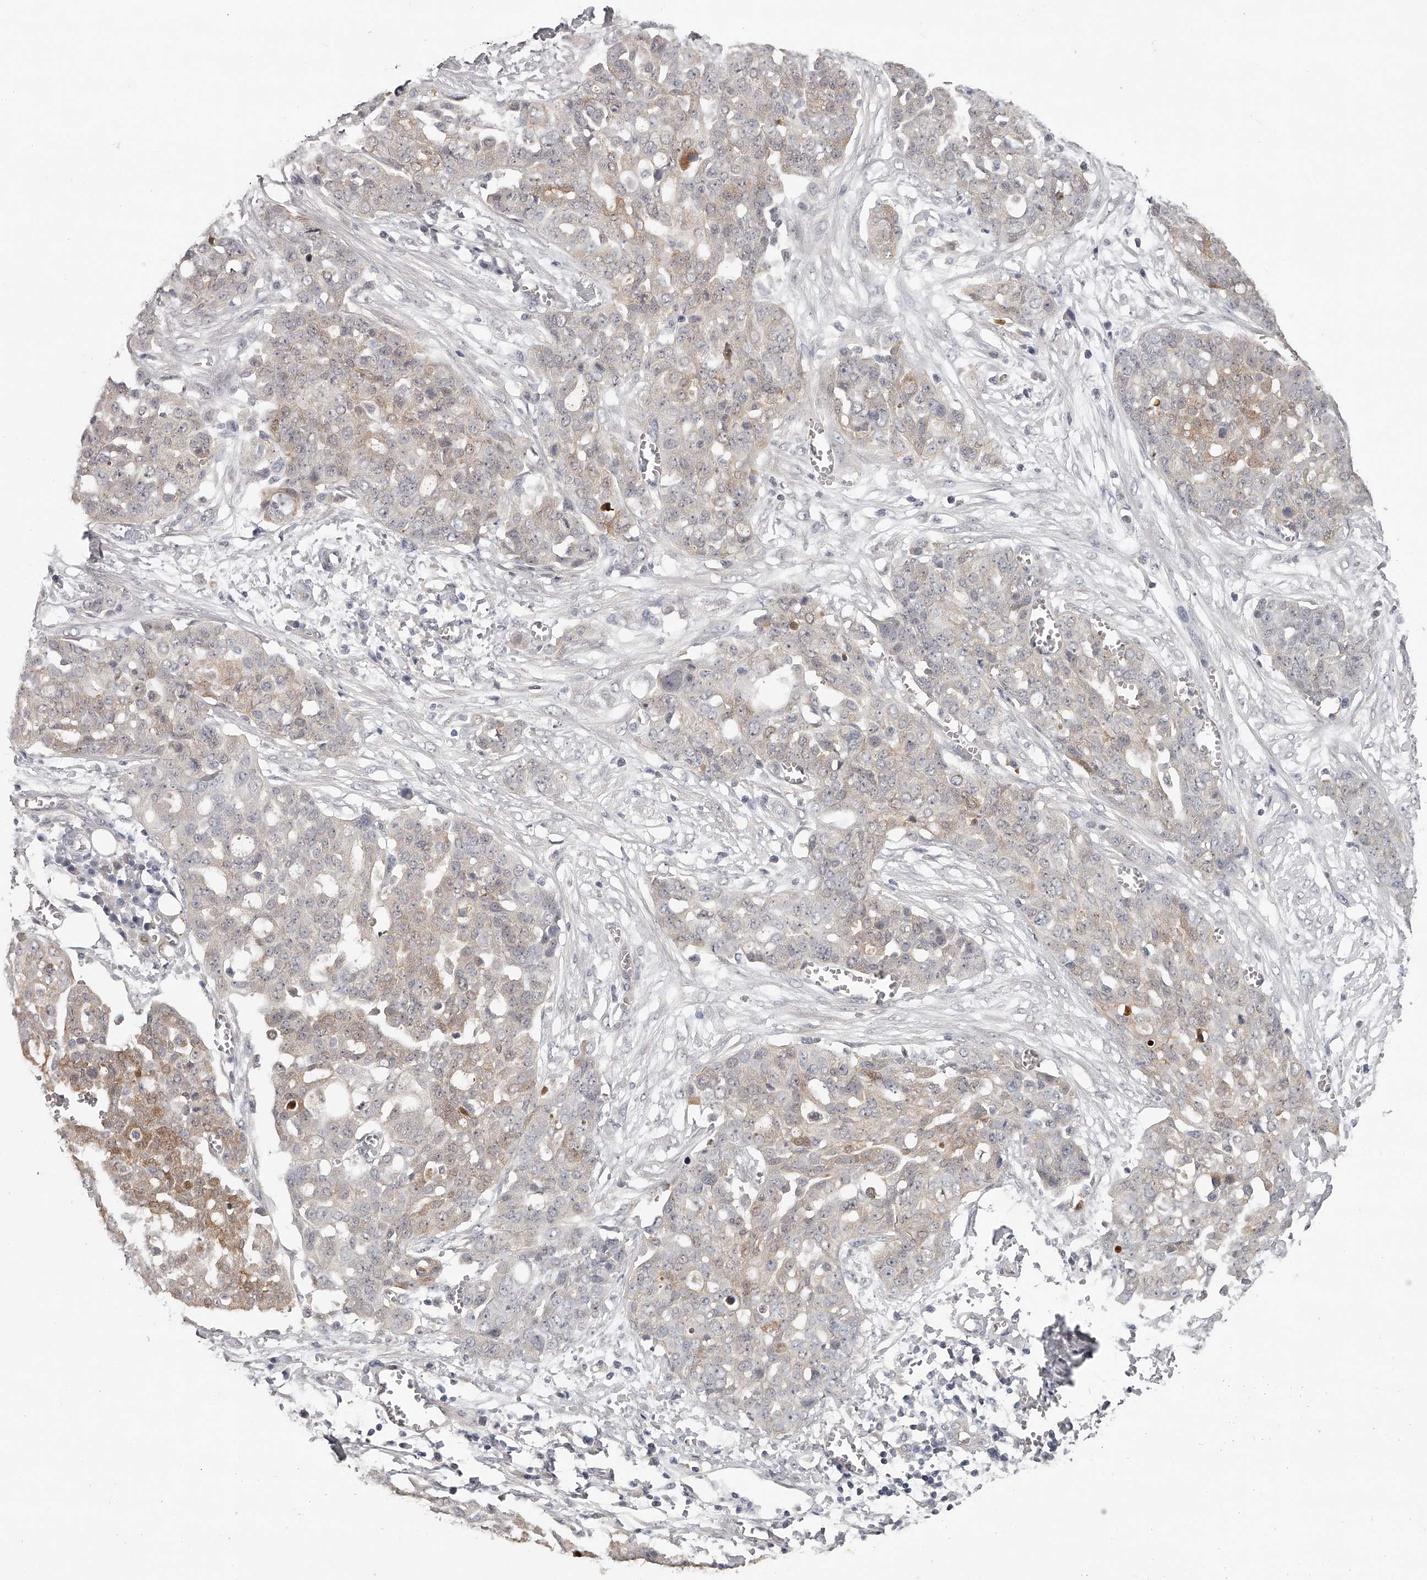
{"staining": {"intensity": "weak", "quantity": "25%-75%", "location": "cytoplasmic/membranous"}, "tissue": "ovarian cancer", "cell_type": "Tumor cells", "image_type": "cancer", "snomed": [{"axis": "morphology", "description": "Cystadenocarcinoma, serous, NOS"}, {"axis": "topography", "description": "Soft tissue"}, {"axis": "topography", "description": "Ovary"}], "caption": "Weak cytoplasmic/membranous staining for a protein is seen in about 25%-75% of tumor cells of ovarian cancer using immunohistochemistry (IHC).", "gene": "GGCT", "patient": {"sex": "female", "age": 57}}